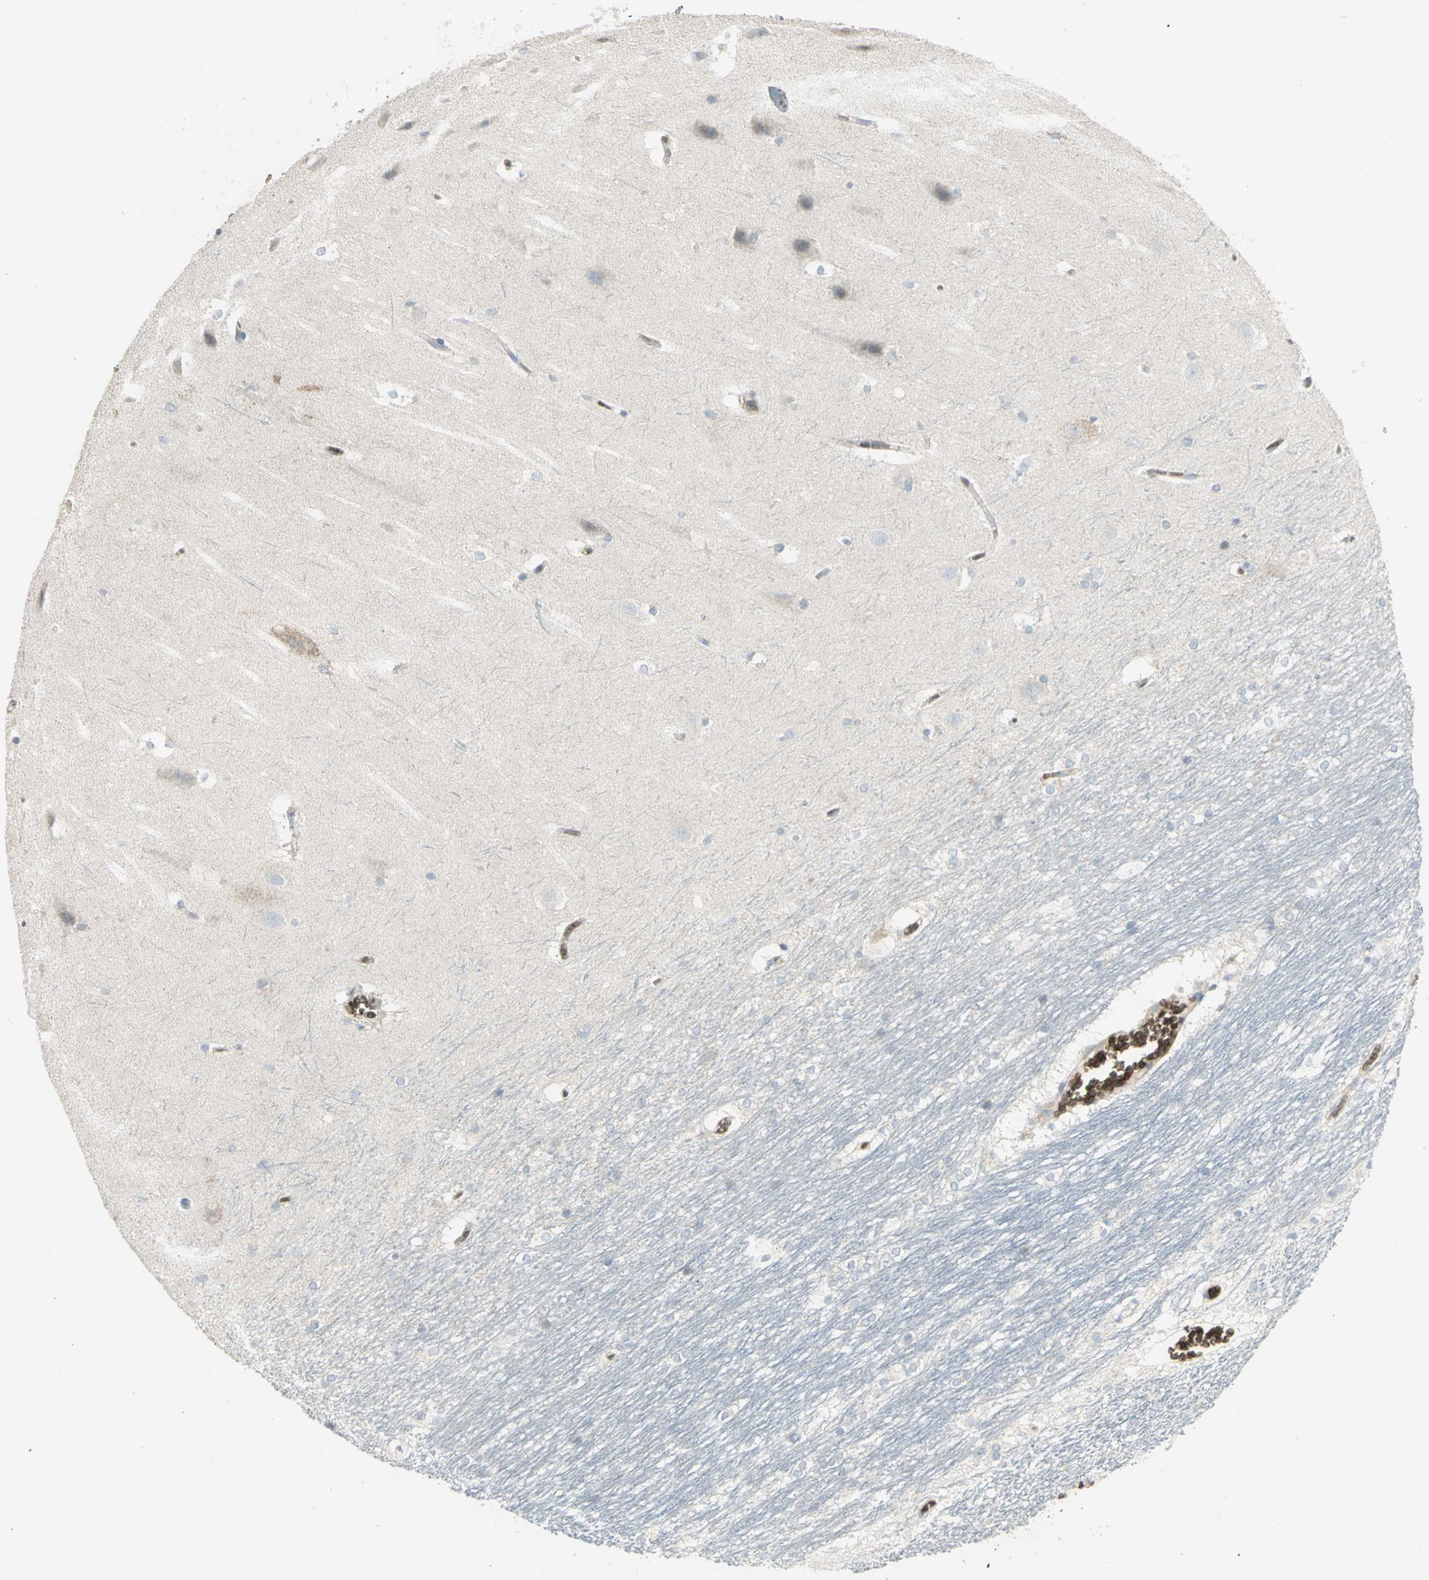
{"staining": {"intensity": "negative", "quantity": "none", "location": "none"}, "tissue": "hippocampus", "cell_type": "Glial cells", "image_type": "normal", "snomed": [{"axis": "morphology", "description": "Normal tissue, NOS"}, {"axis": "topography", "description": "Hippocampus"}], "caption": "A histopathology image of hippocampus stained for a protein reveals no brown staining in glial cells. Nuclei are stained in blue.", "gene": "ANK1", "patient": {"sex": "female", "age": 19}}